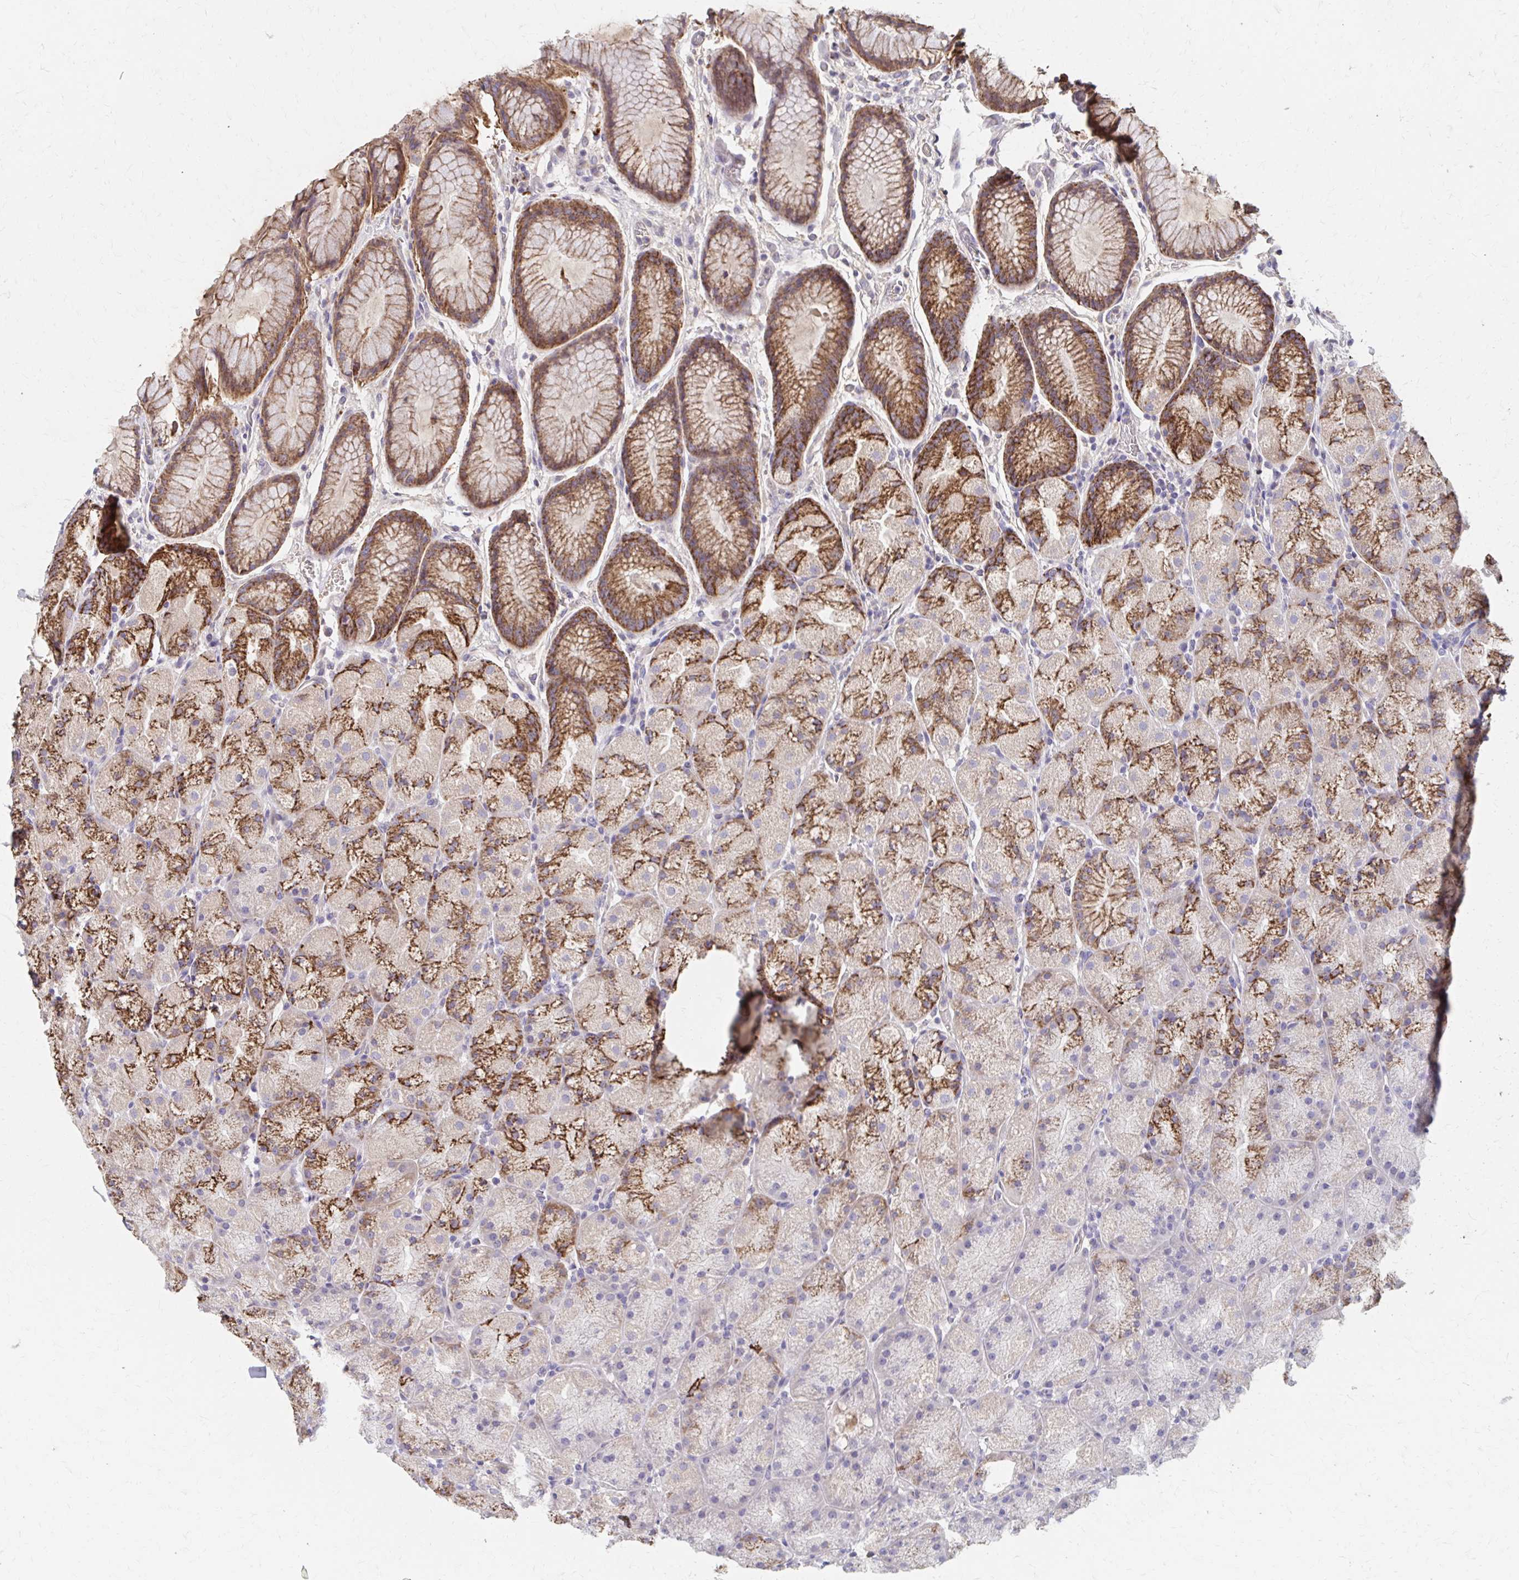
{"staining": {"intensity": "moderate", "quantity": "25%-75%", "location": "cytoplasmic/membranous"}, "tissue": "stomach", "cell_type": "Glandular cells", "image_type": "normal", "snomed": [{"axis": "morphology", "description": "Normal tissue, NOS"}, {"axis": "topography", "description": "Stomach, upper"}, {"axis": "topography", "description": "Stomach"}], "caption": "Stomach stained with IHC reveals moderate cytoplasmic/membranous staining in about 25%-75% of glandular cells.", "gene": "HMGCS2", "patient": {"sex": "male", "age": 48}}